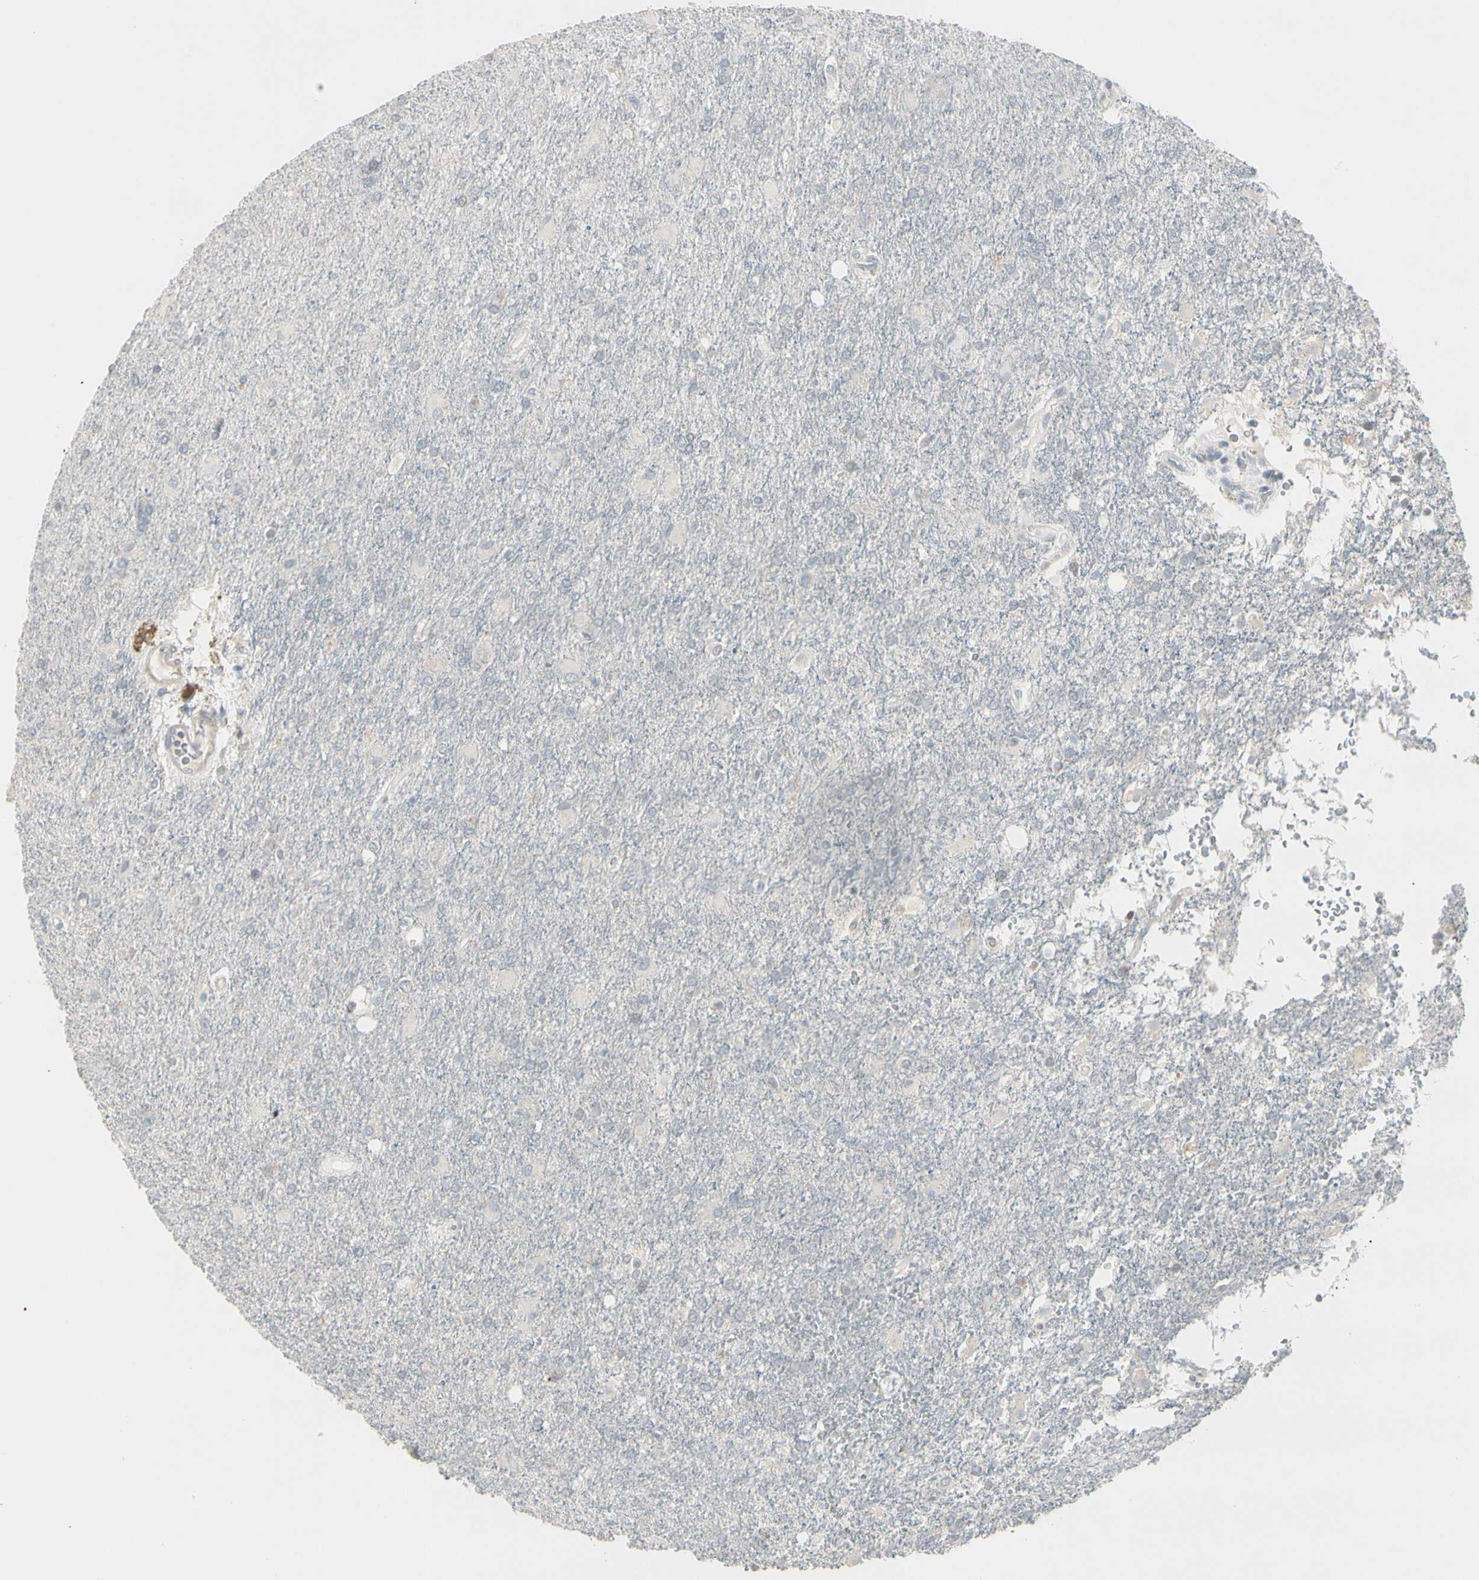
{"staining": {"intensity": "negative", "quantity": "none", "location": "none"}, "tissue": "glioma", "cell_type": "Tumor cells", "image_type": "cancer", "snomed": [{"axis": "morphology", "description": "Glioma, malignant, High grade"}, {"axis": "topography", "description": "Brain"}], "caption": "This is a photomicrograph of IHC staining of malignant glioma (high-grade), which shows no positivity in tumor cells. (Stains: DAB immunohistochemistry with hematoxylin counter stain, Microscopy: brightfield microscopy at high magnification).", "gene": "DMPK", "patient": {"sex": "male", "age": 71}}